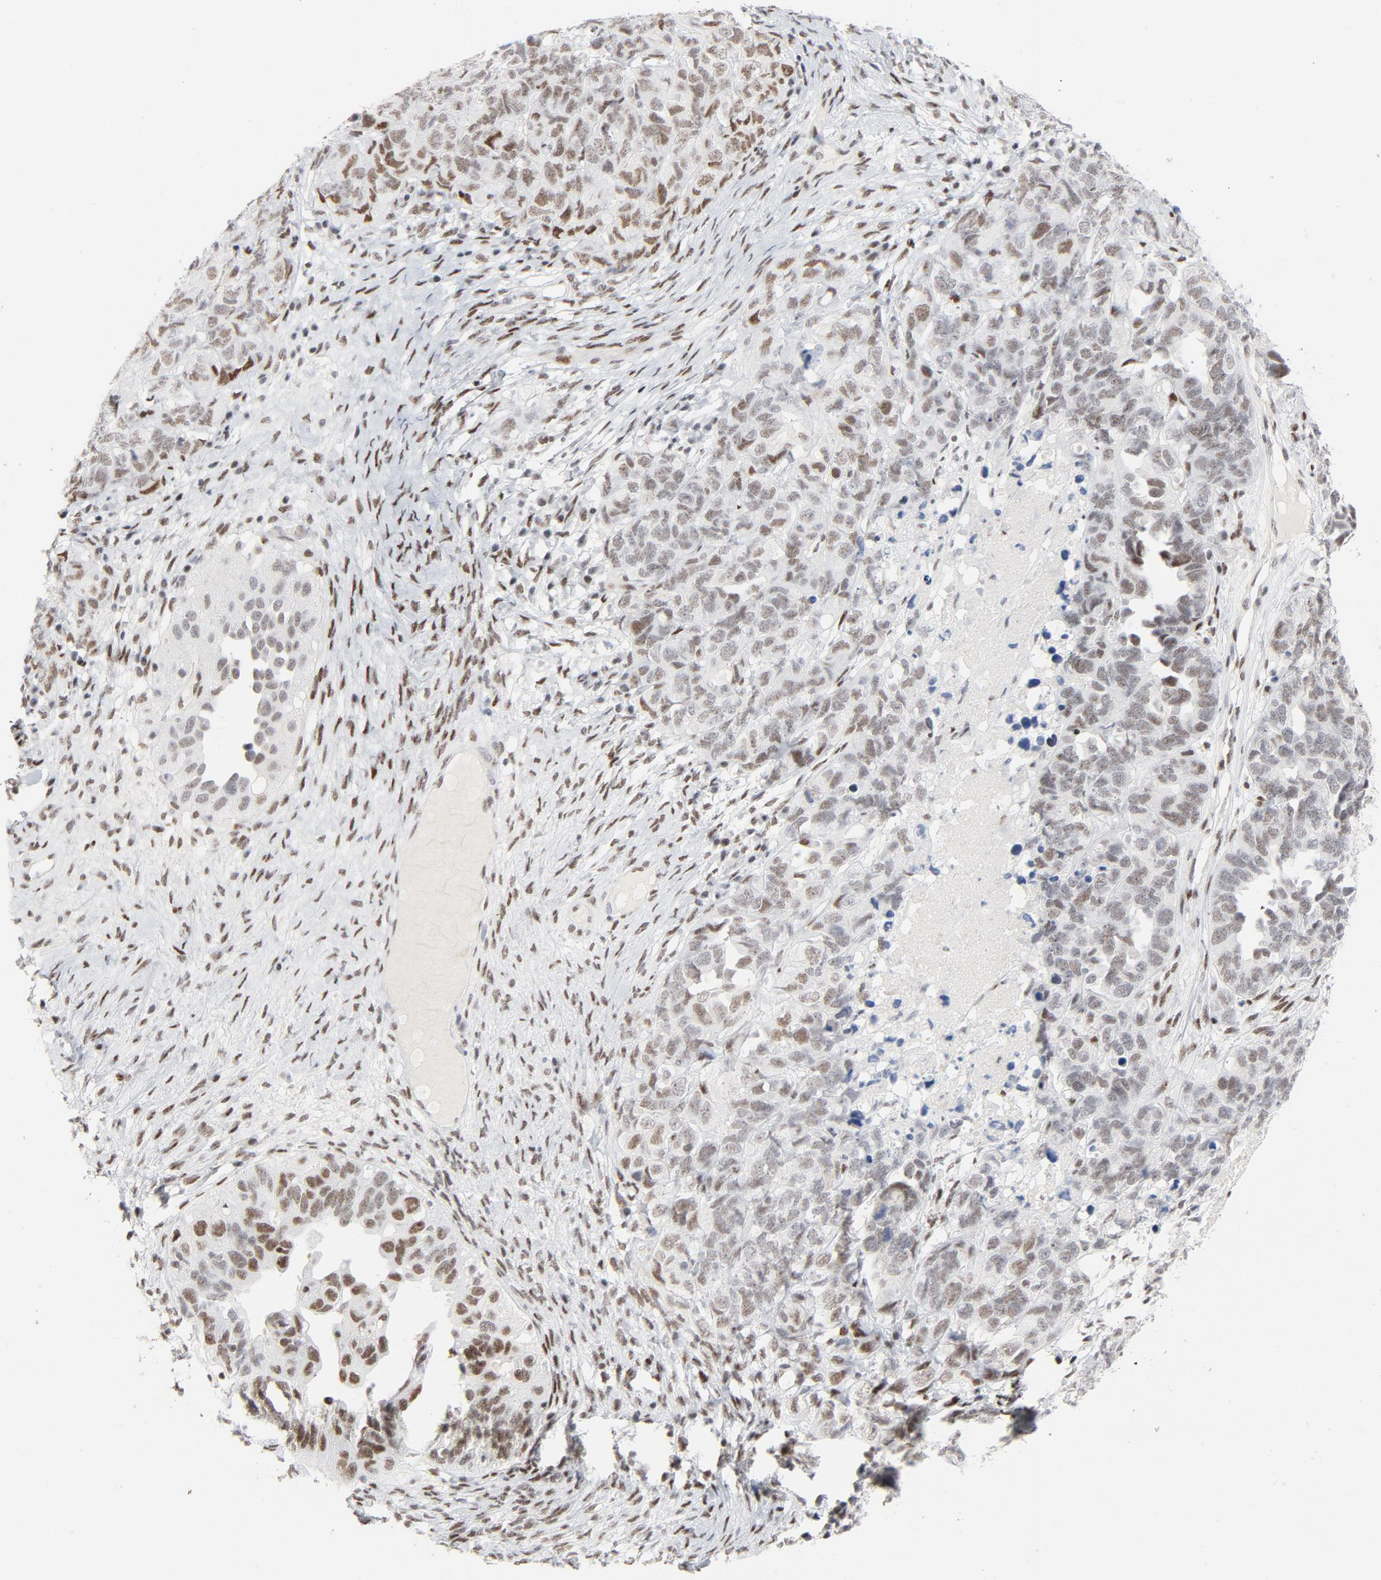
{"staining": {"intensity": "moderate", "quantity": ">75%", "location": "nuclear"}, "tissue": "ovarian cancer", "cell_type": "Tumor cells", "image_type": "cancer", "snomed": [{"axis": "morphology", "description": "Cystadenocarcinoma, serous, NOS"}, {"axis": "topography", "description": "Ovary"}], "caption": "Tumor cells demonstrate medium levels of moderate nuclear positivity in about >75% of cells in human ovarian cancer (serous cystadenocarcinoma). (DAB (3,3'-diaminobenzidine) IHC with brightfield microscopy, high magnification).", "gene": "HSF1", "patient": {"sex": "female", "age": 82}}